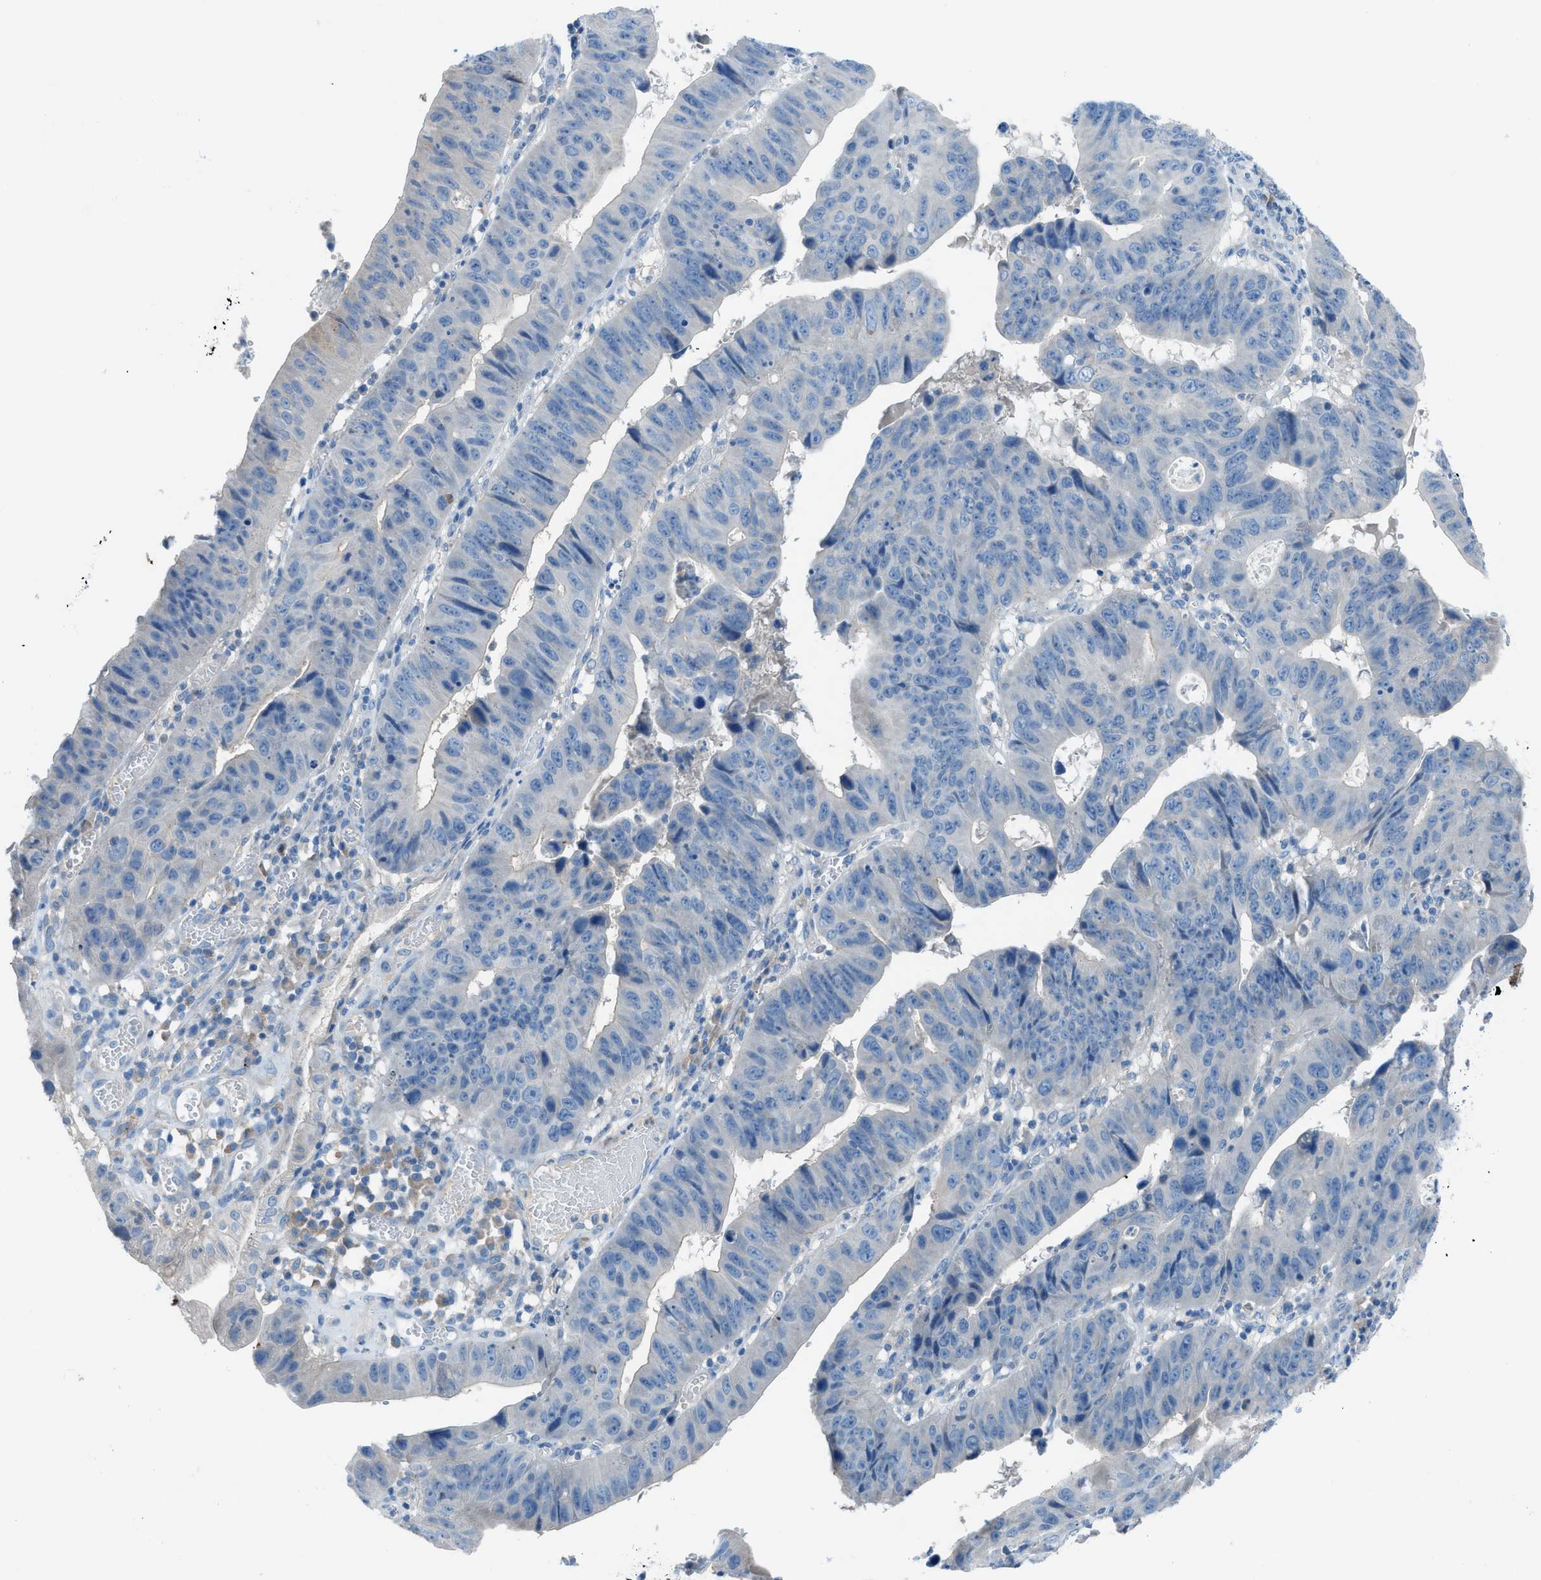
{"staining": {"intensity": "negative", "quantity": "none", "location": "none"}, "tissue": "stomach cancer", "cell_type": "Tumor cells", "image_type": "cancer", "snomed": [{"axis": "morphology", "description": "Adenocarcinoma, NOS"}, {"axis": "topography", "description": "Stomach"}], "caption": "There is no significant positivity in tumor cells of adenocarcinoma (stomach).", "gene": "C5AR2", "patient": {"sex": "male", "age": 59}}